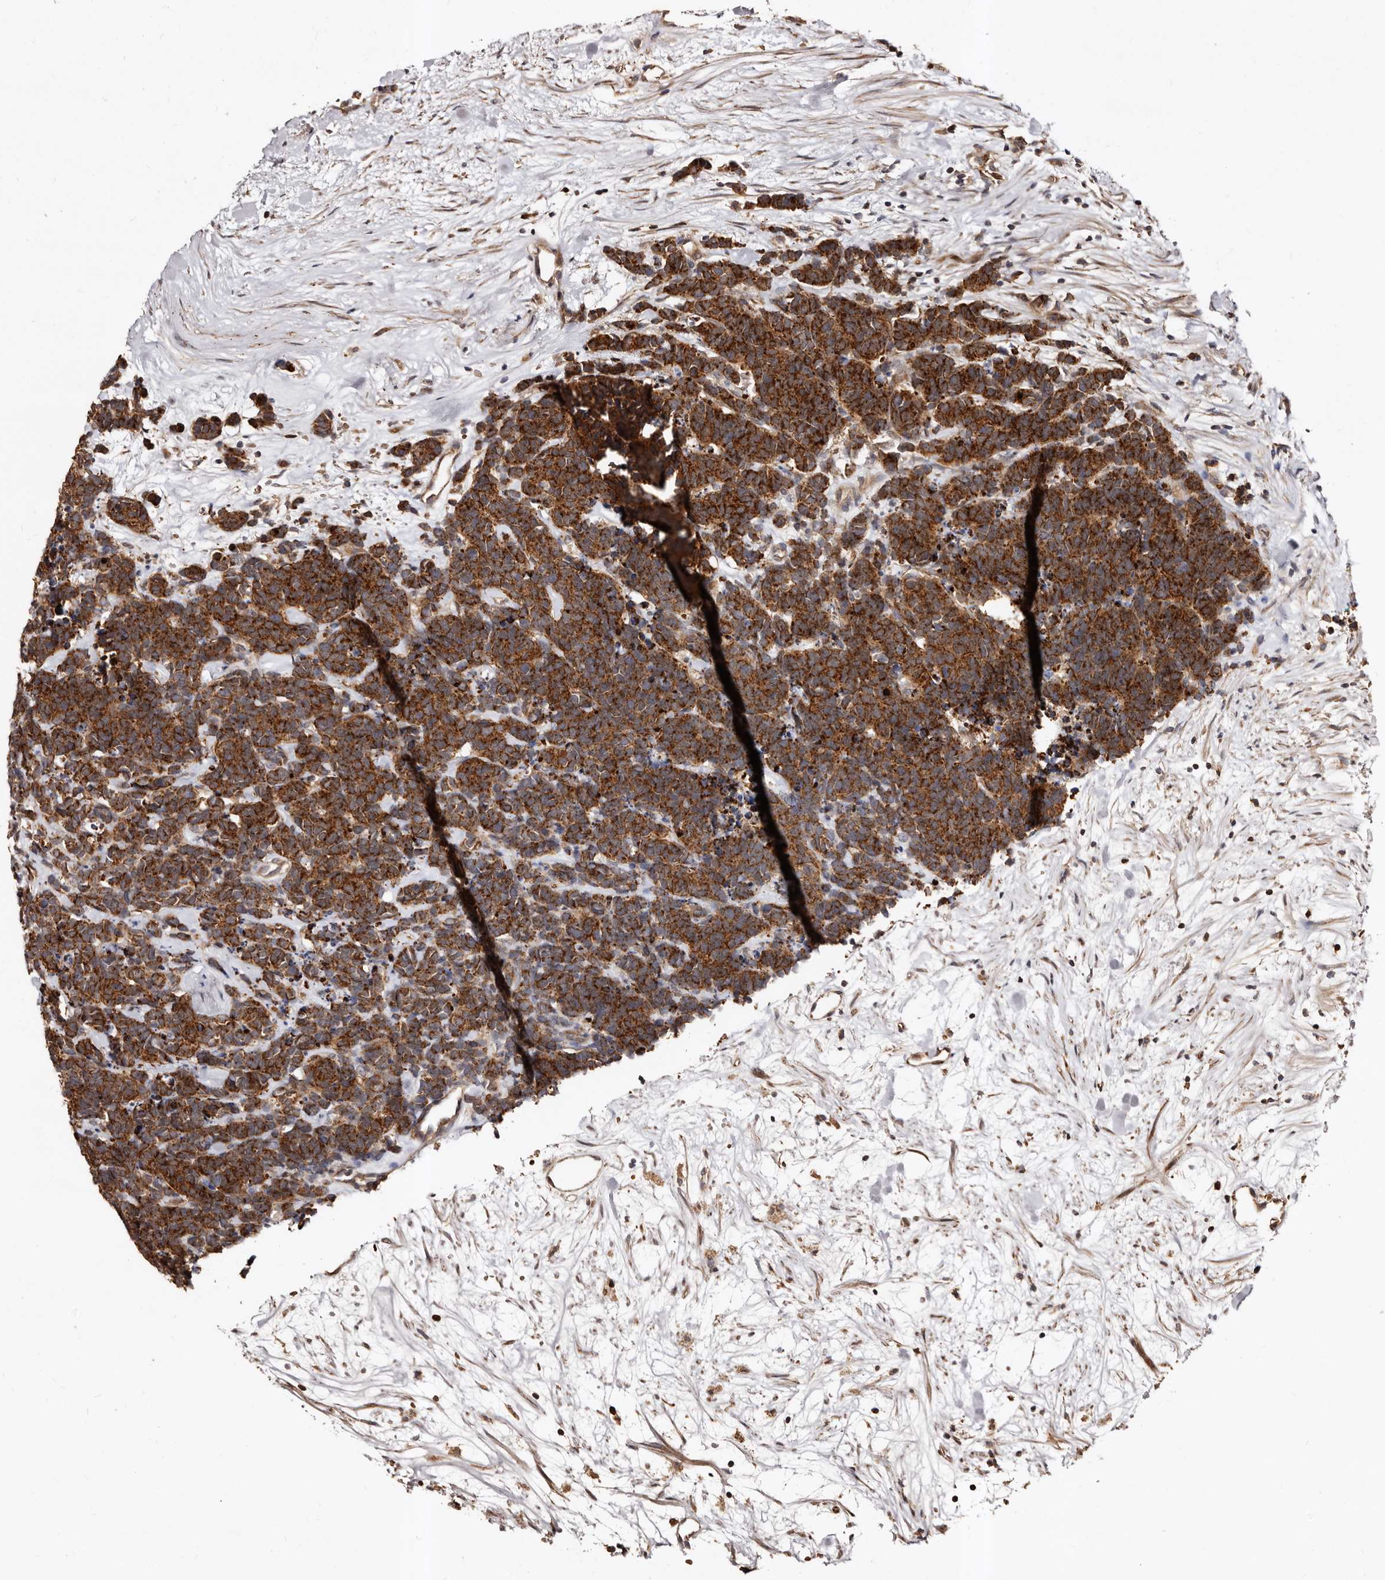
{"staining": {"intensity": "strong", "quantity": ">75%", "location": "cytoplasmic/membranous"}, "tissue": "carcinoid", "cell_type": "Tumor cells", "image_type": "cancer", "snomed": [{"axis": "morphology", "description": "Carcinoma, NOS"}, {"axis": "morphology", "description": "Carcinoid, malignant, NOS"}, {"axis": "topography", "description": "Urinary bladder"}], "caption": "Carcinoid stained for a protein (brown) reveals strong cytoplasmic/membranous positive staining in approximately >75% of tumor cells.", "gene": "BAX", "patient": {"sex": "male", "age": 57}}